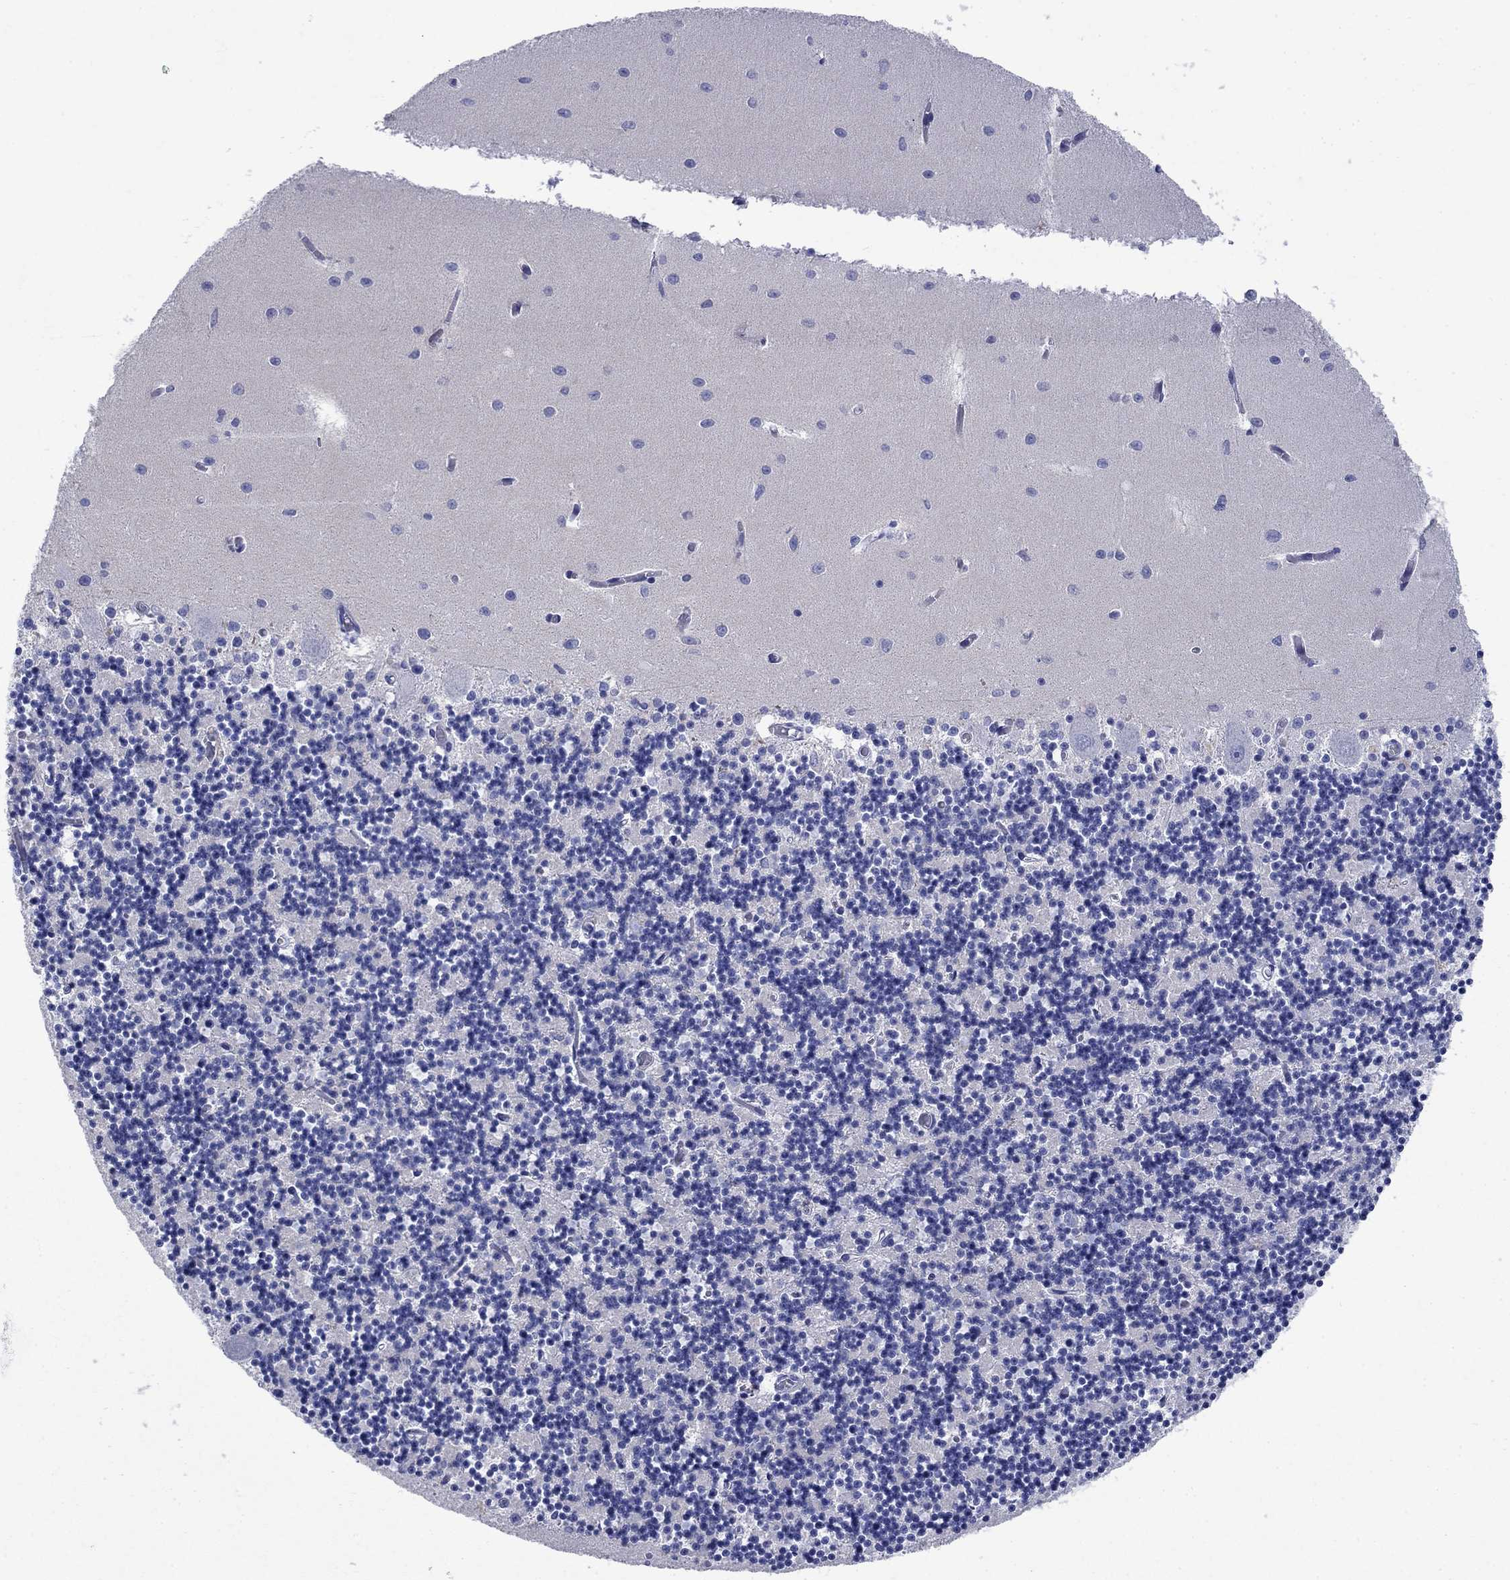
{"staining": {"intensity": "negative", "quantity": "none", "location": "none"}, "tissue": "cerebellum", "cell_type": "Cells in granular layer", "image_type": "normal", "snomed": [{"axis": "morphology", "description": "Normal tissue, NOS"}, {"axis": "topography", "description": "Cerebellum"}], "caption": "The photomicrograph exhibits no staining of cells in granular layer in benign cerebellum. Nuclei are stained in blue.", "gene": "SULT2B1", "patient": {"sex": "female", "age": 64}}